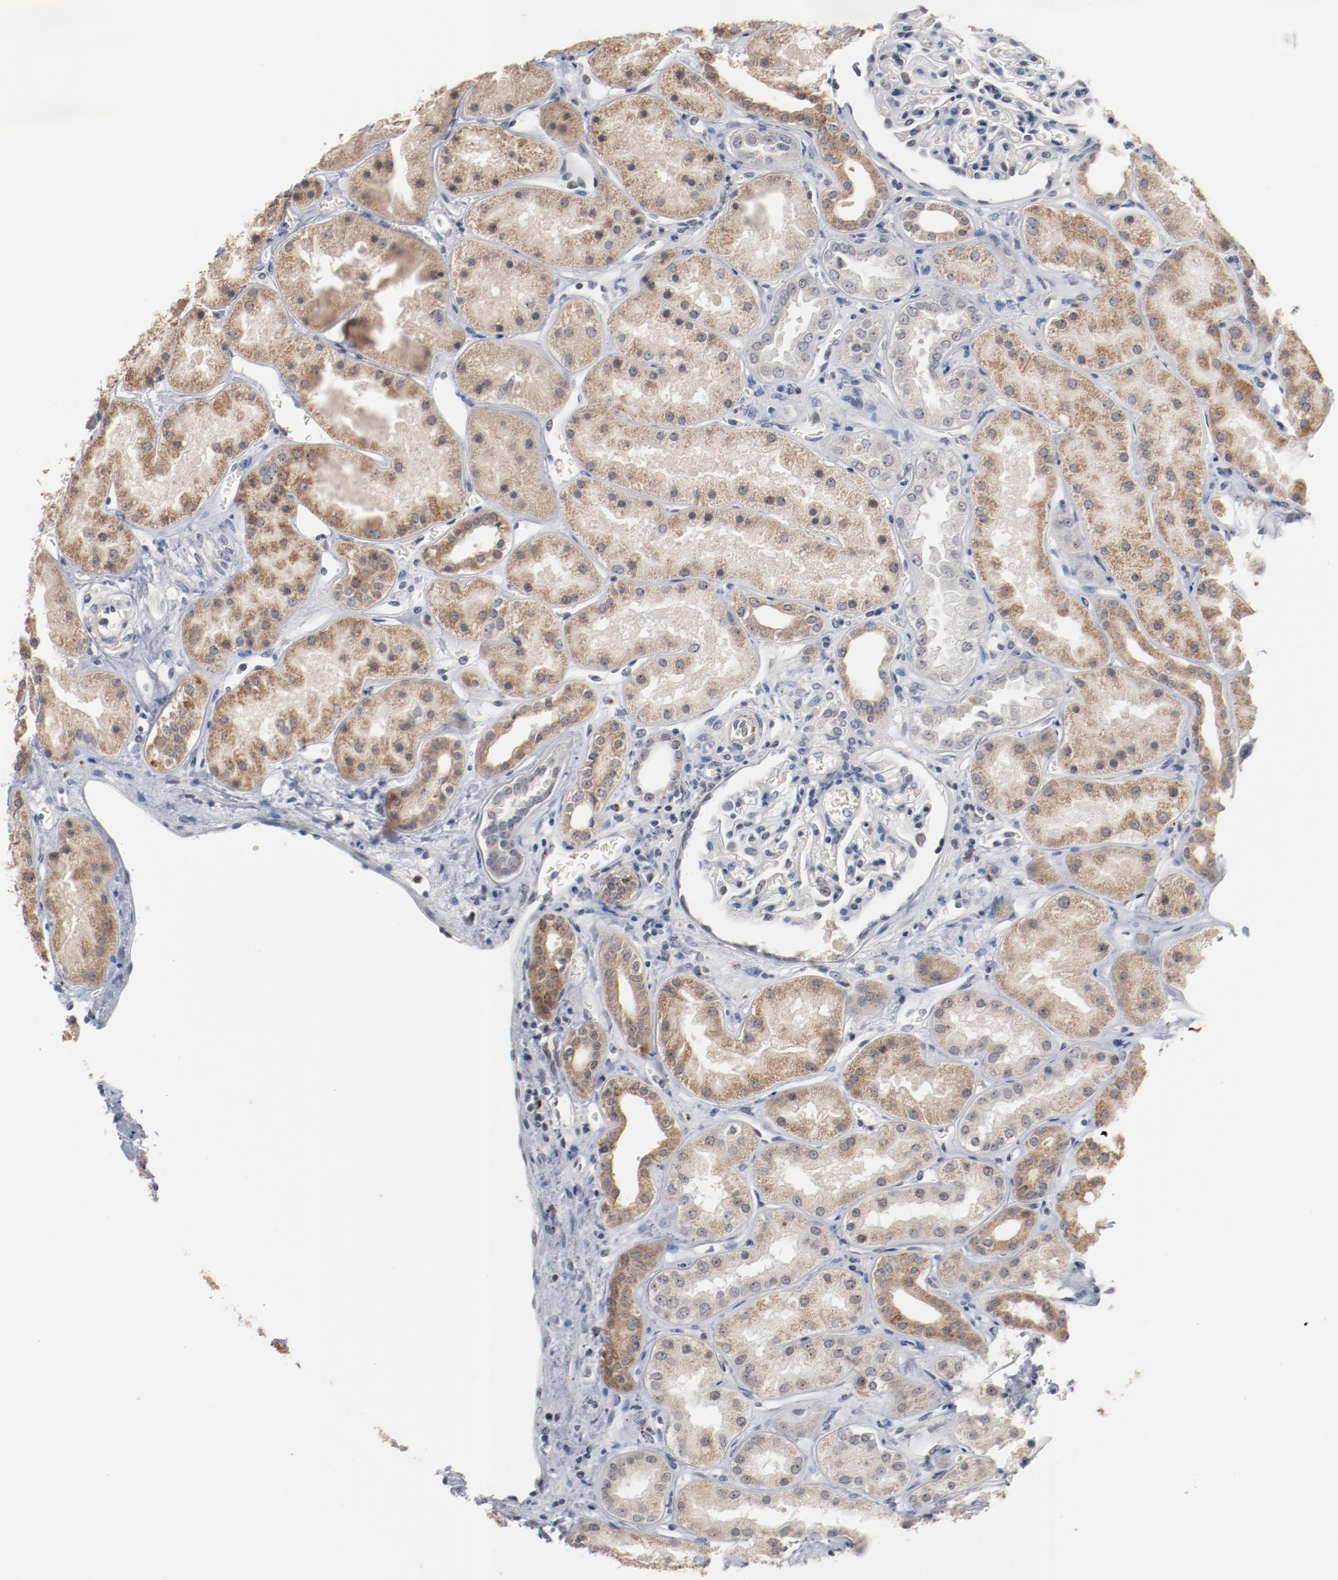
{"staining": {"intensity": "negative", "quantity": "none", "location": "none"}, "tissue": "kidney", "cell_type": "Cells in glomeruli", "image_type": "normal", "snomed": [{"axis": "morphology", "description": "Normal tissue, NOS"}, {"axis": "topography", "description": "Kidney"}], "caption": "There is no significant expression in cells in glomeruli of kidney. (Stains: DAB immunohistochemistry (IHC) with hematoxylin counter stain, Microscopy: brightfield microscopy at high magnification).", "gene": "ERICH1", "patient": {"sex": "male", "age": 28}}